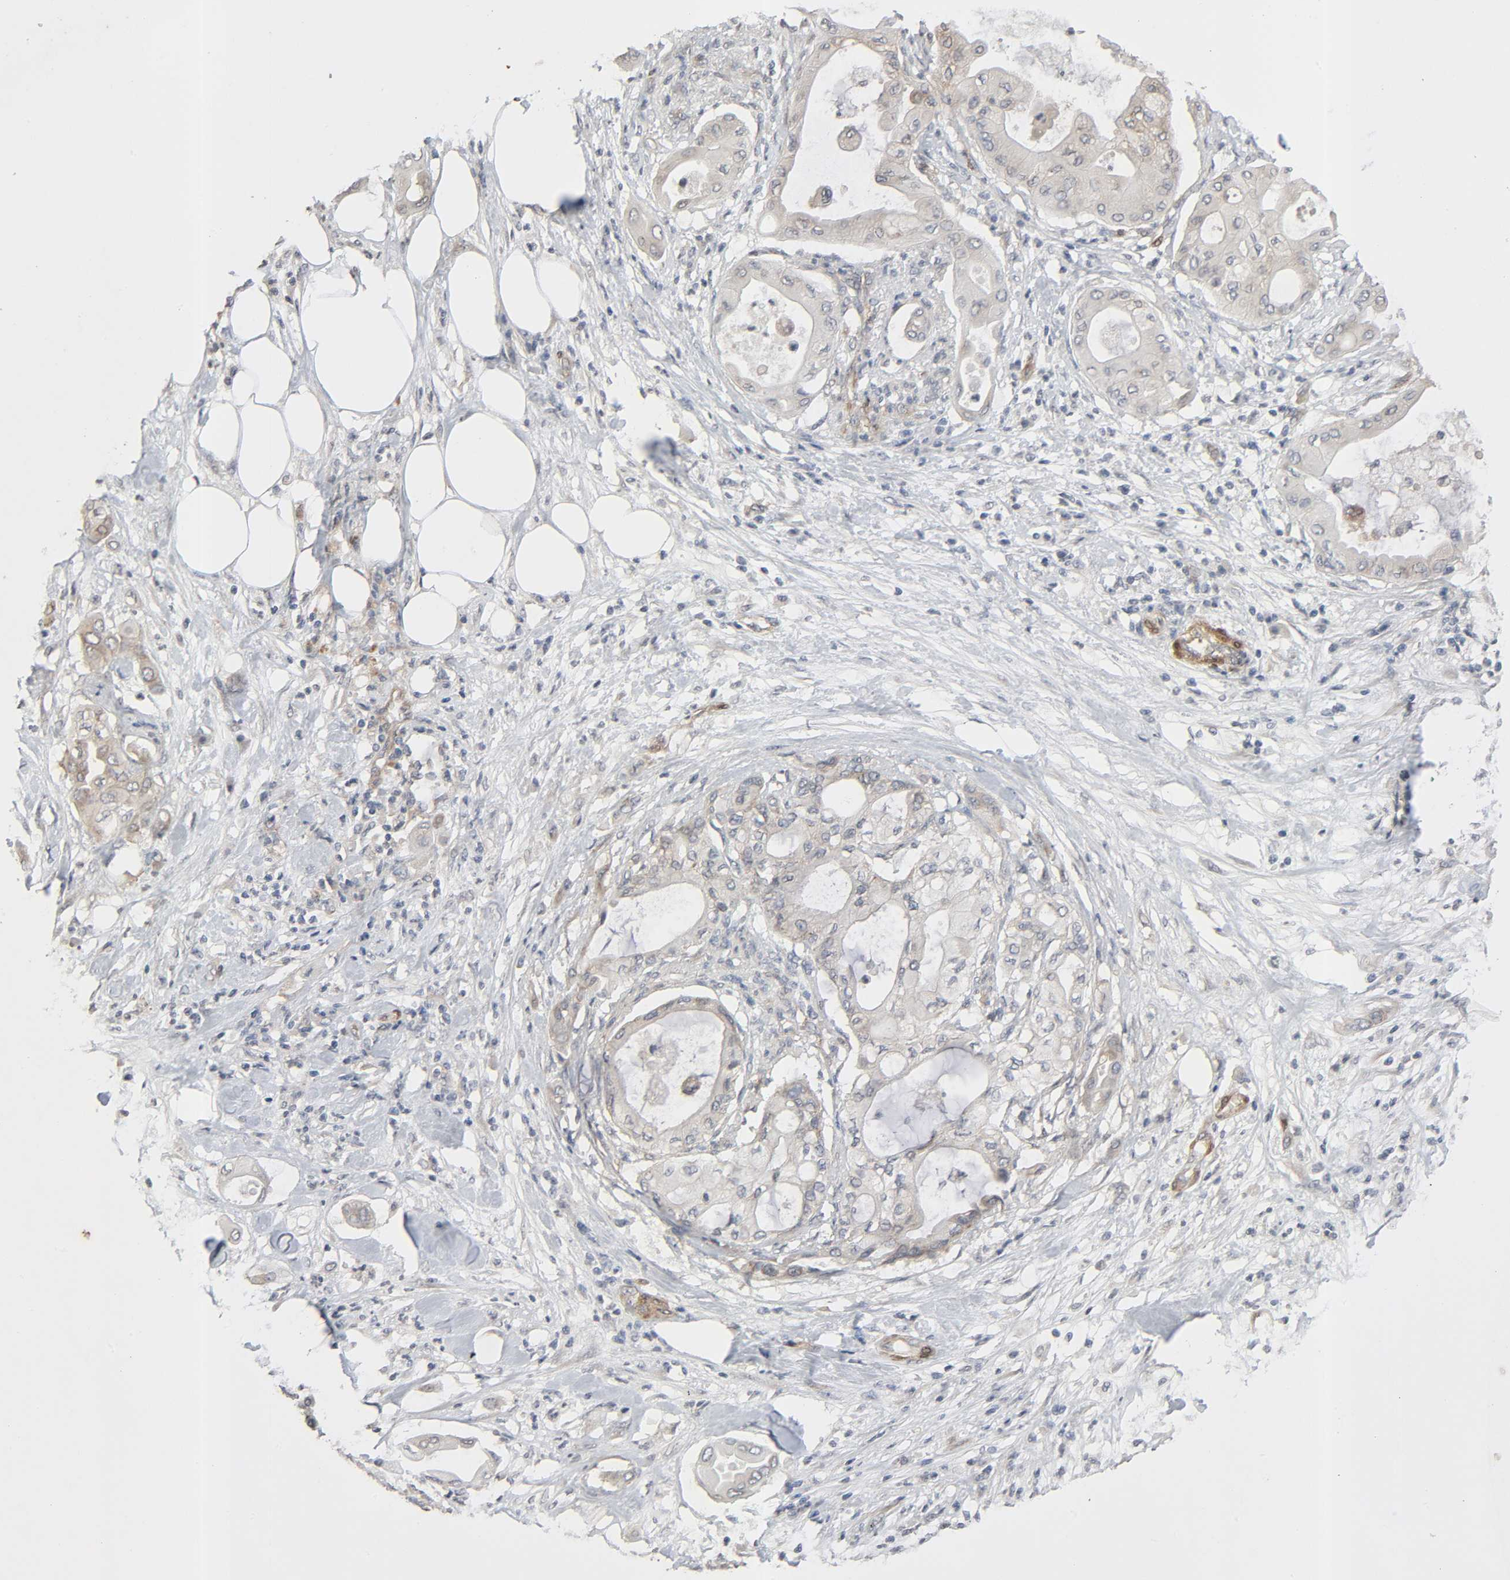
{"staining": {"intensity": "weak", "quantity": "25%-75%", "location": "cytoplasmic/membranous"}, "tissue": "pancreatic cancer", "cell_type": "Tumor cells", "image_type": "cancer", "snomed": [{"axis": "morphology", "description": "Adenocarcinoma, NOS"}, {"axis": "morphology", "description": "Adenocarcinoma, metastatic, NOS"}, {"axis": "topography", "description": "Lymph node"}, {"axis": "topography", "description": "Pancreas"}, {"axis": "topography", "description": "Duodenum"}], "caption": "Human metastatic adenocarcinoma (pancreatic) stained with a brown dye reveals weak cytoplasmic/membranous positive positivity in about 25%-75% of tumor cells.", "gene": "PTK2", "patient": {"sex": "female", "age": 64}}